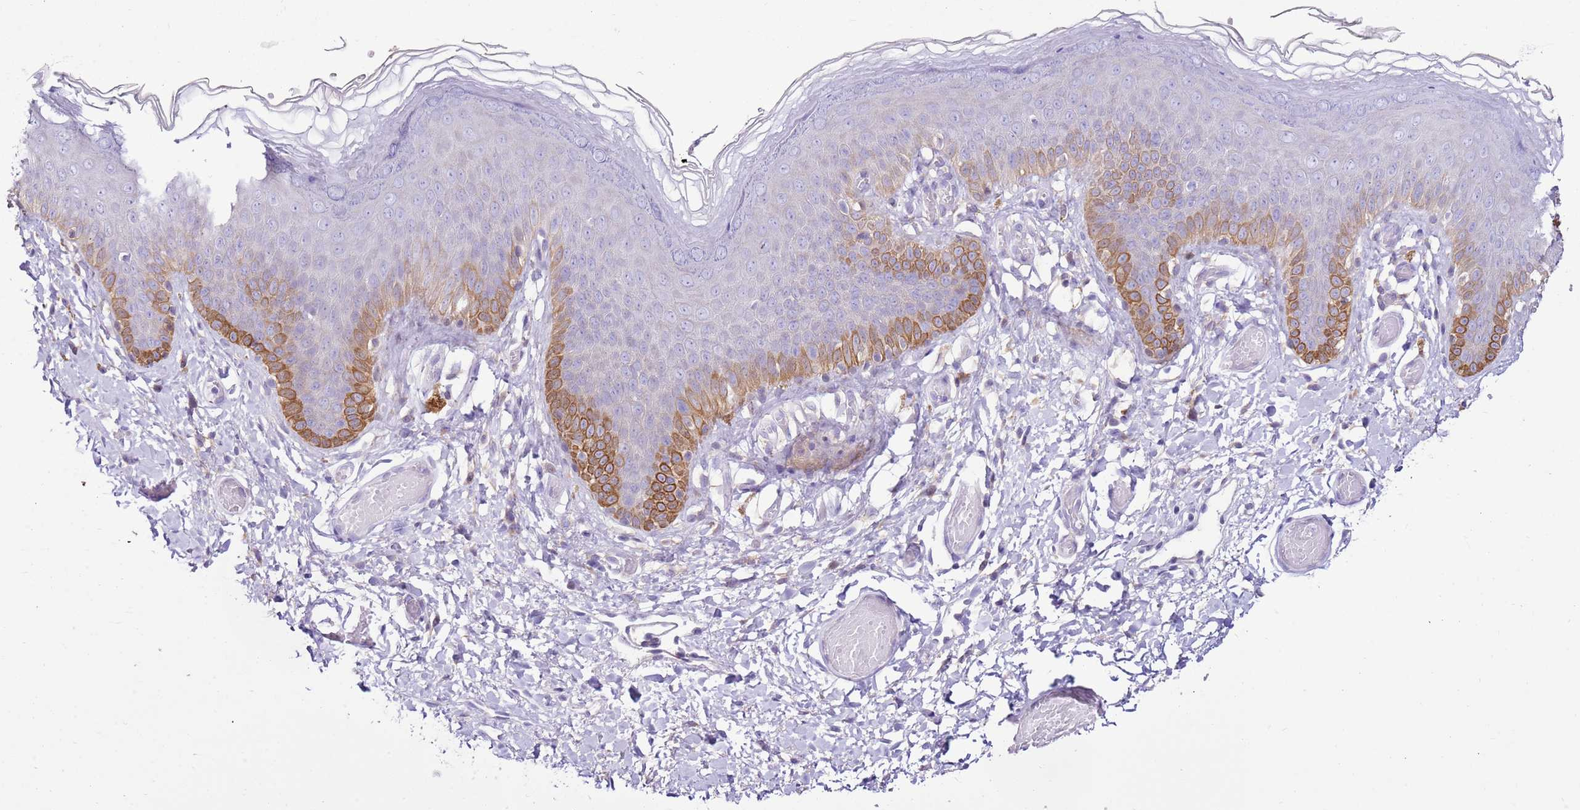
{"staining": {"intensity": "moderate", "quantity": "<25%", "location": "cytoplasmic/membranous"}, "tissue": "skin", "cell_type": "Epidermal cells", "image_type": "normal", "snomed": [{"axis": "morphology", "description": "Normal tissue, NOS"}, {"axis": "topography", "description": "Anal"}], "caption": "Epidermal cells exhibit low levels of moderate cytoplasmic/membranous staining in about <25% of cells in normal skin. The staining was performed using DAB (3,3'-diaminobenzidine) to visualize the protein expression in brown, while the nuclei were stained in blue with hematoxylin (Magnification: 20x).", "gene": "SLC38A5", "patient": {"sex": "female", "age": 40}}